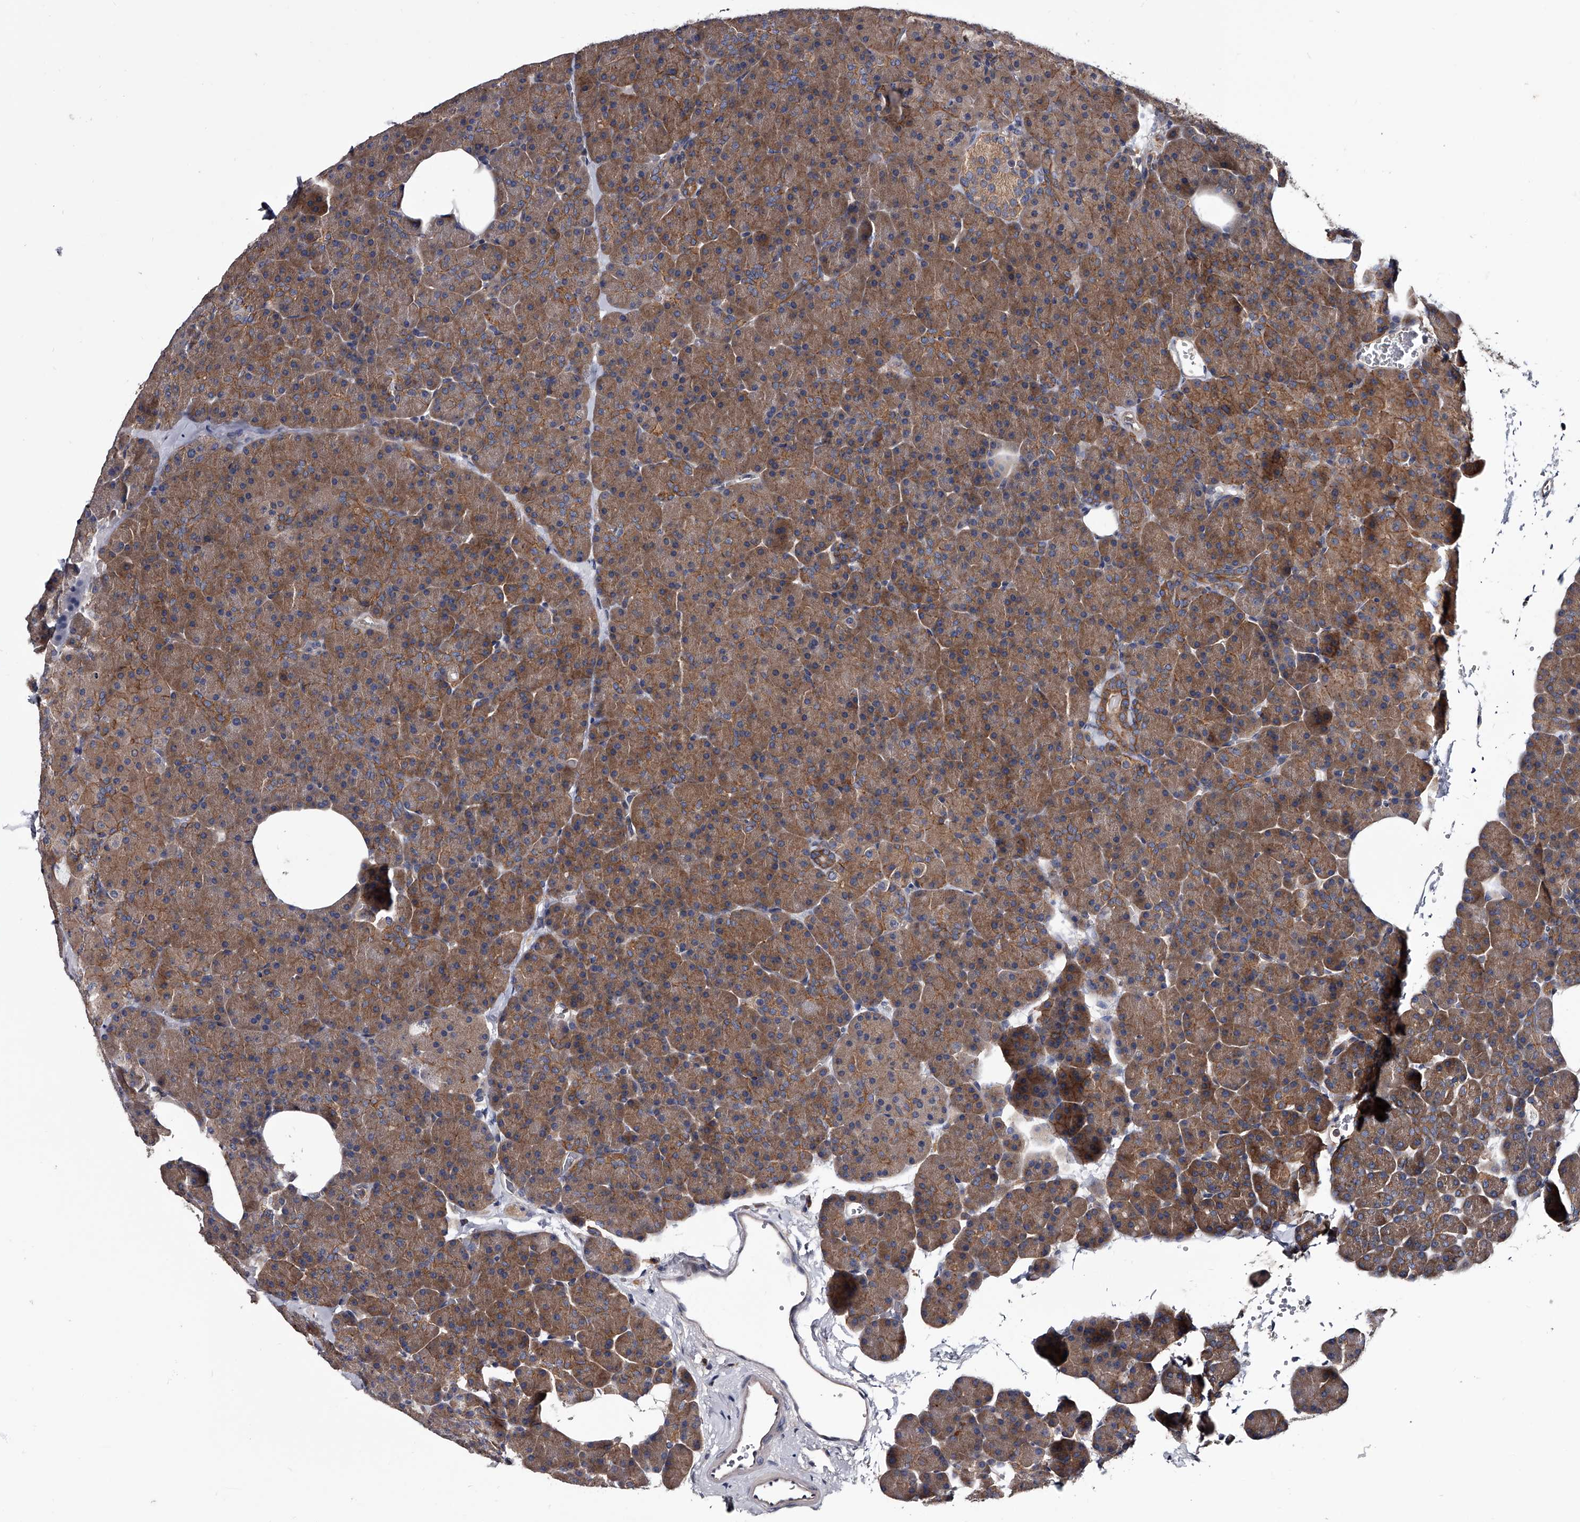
{"staining": {"intensity": "moderate", "quantity": ">75%", "location": "cytoplasmic/membranous"}, "tissue": "pancreas", "cell_type": "Exocrine glandular cells", "image_type": "normal", "snomed": [{"axis": "morphology", "description": "Normal tissue, NOS"}, {"axis": "morphology", "description": "Carcinoid, malignant, NOS"}, {"axis": "topography", "description": "Pancreas"}], "caption": "IHC image of unremarkable pancreas: pancreas stained using immunohistochemistry demonstrates medium levels of moderate protein expression localized specifically in the cytoplasmic/membranous of exocrine glandular cells, appearing as a cytoplasmic/membranous brown color.", "gene": "GAPVD1", "patient": {"sex": "female", "age": 35}}